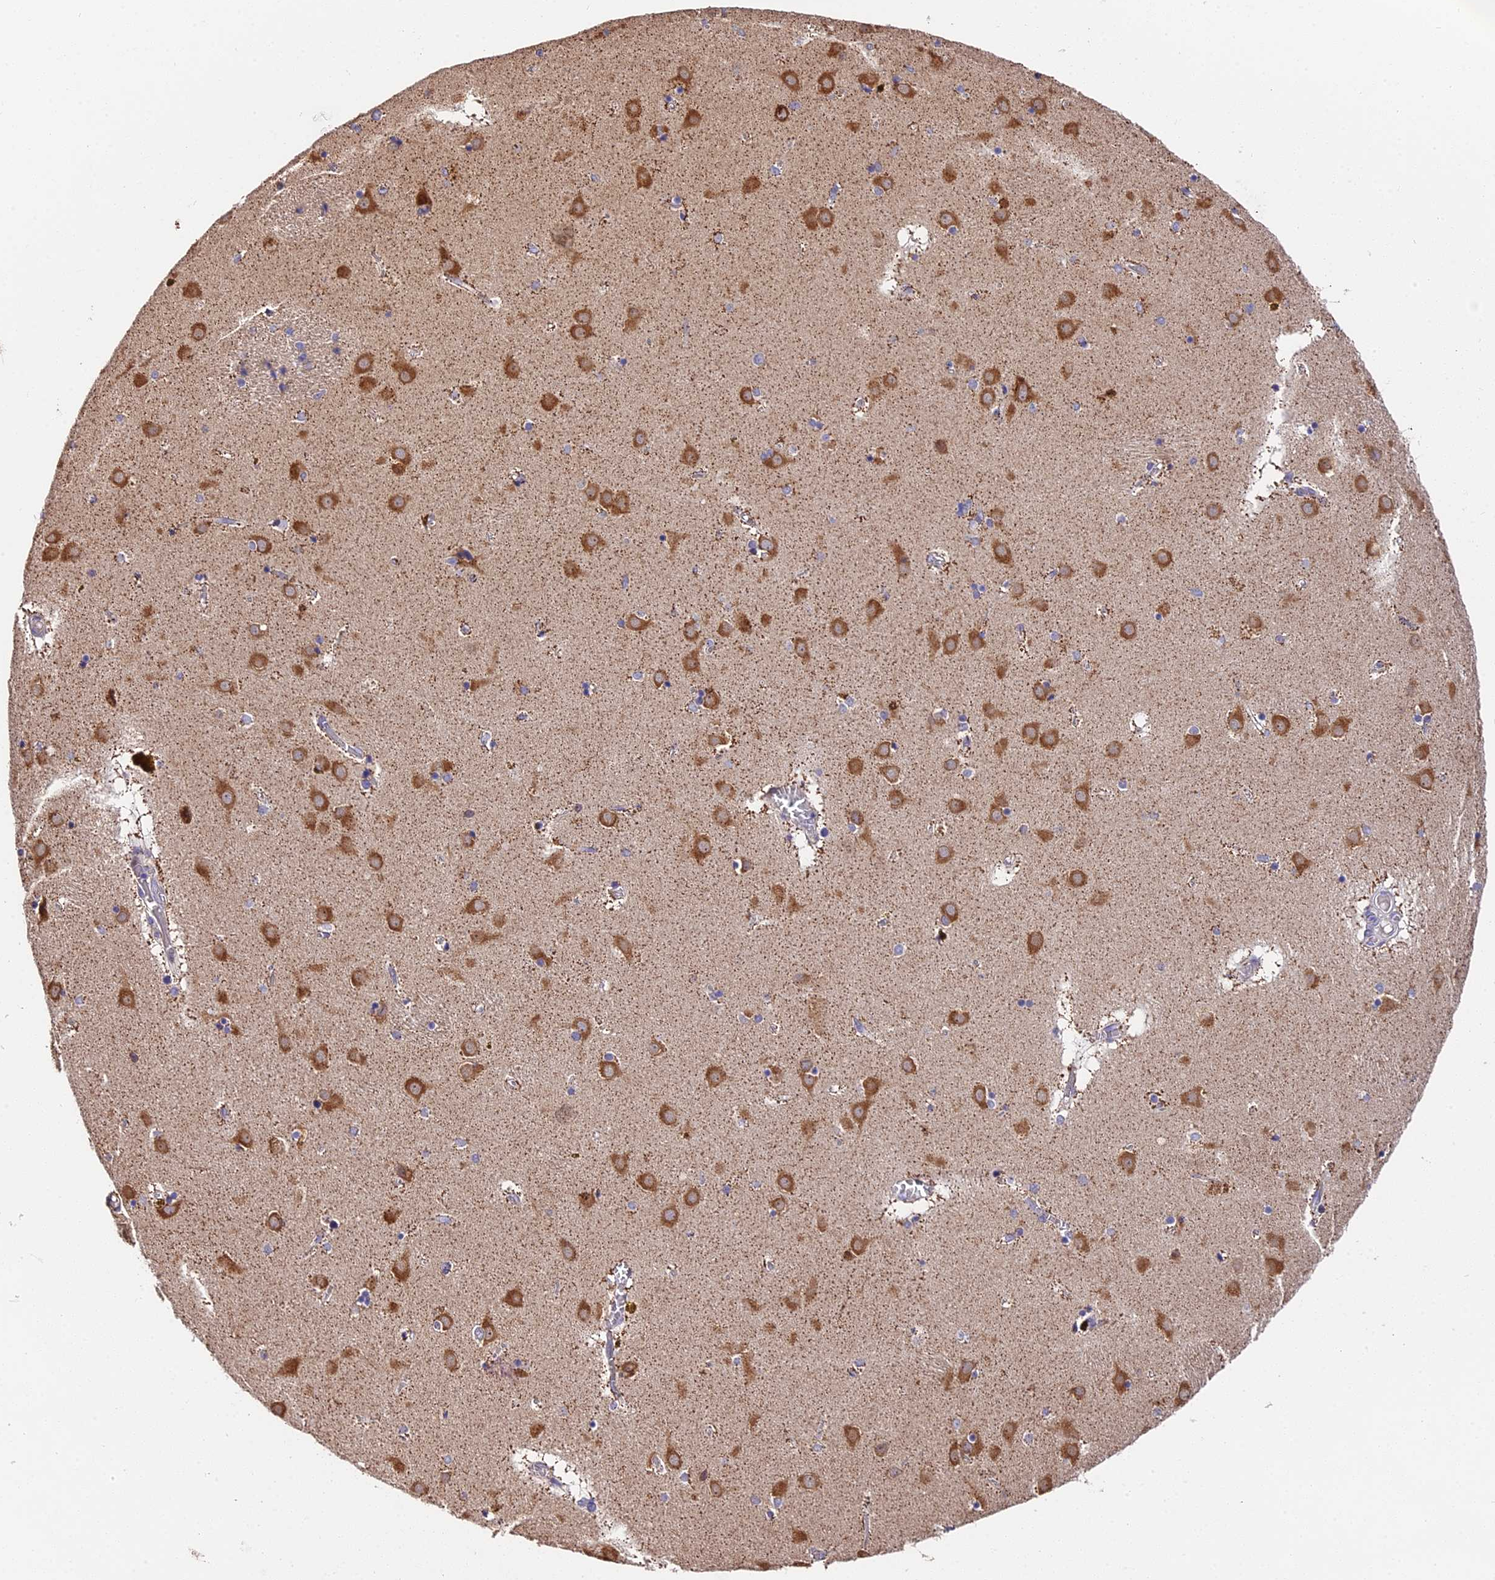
{"staining": {"intensity": "weak", "quantity": "<25%", "location": "cytoplasmic/membranous"}, "tissue": "caudate", "cell_type": "Glial cells", "image_type": "normal", "snomed": [{"axis": "morphology", "description": "Normal tissue, NOS"}, {"axis": "topography", "description": "Lateral ventricle wall"}], "caption": "Unremarkable caudate was stained to show a protein in brown. There is no significant expression in glial cells. Nuclei are stained in blue.", "gene": "TRMT1", "patient": {"sex": "male", "age": 70}}